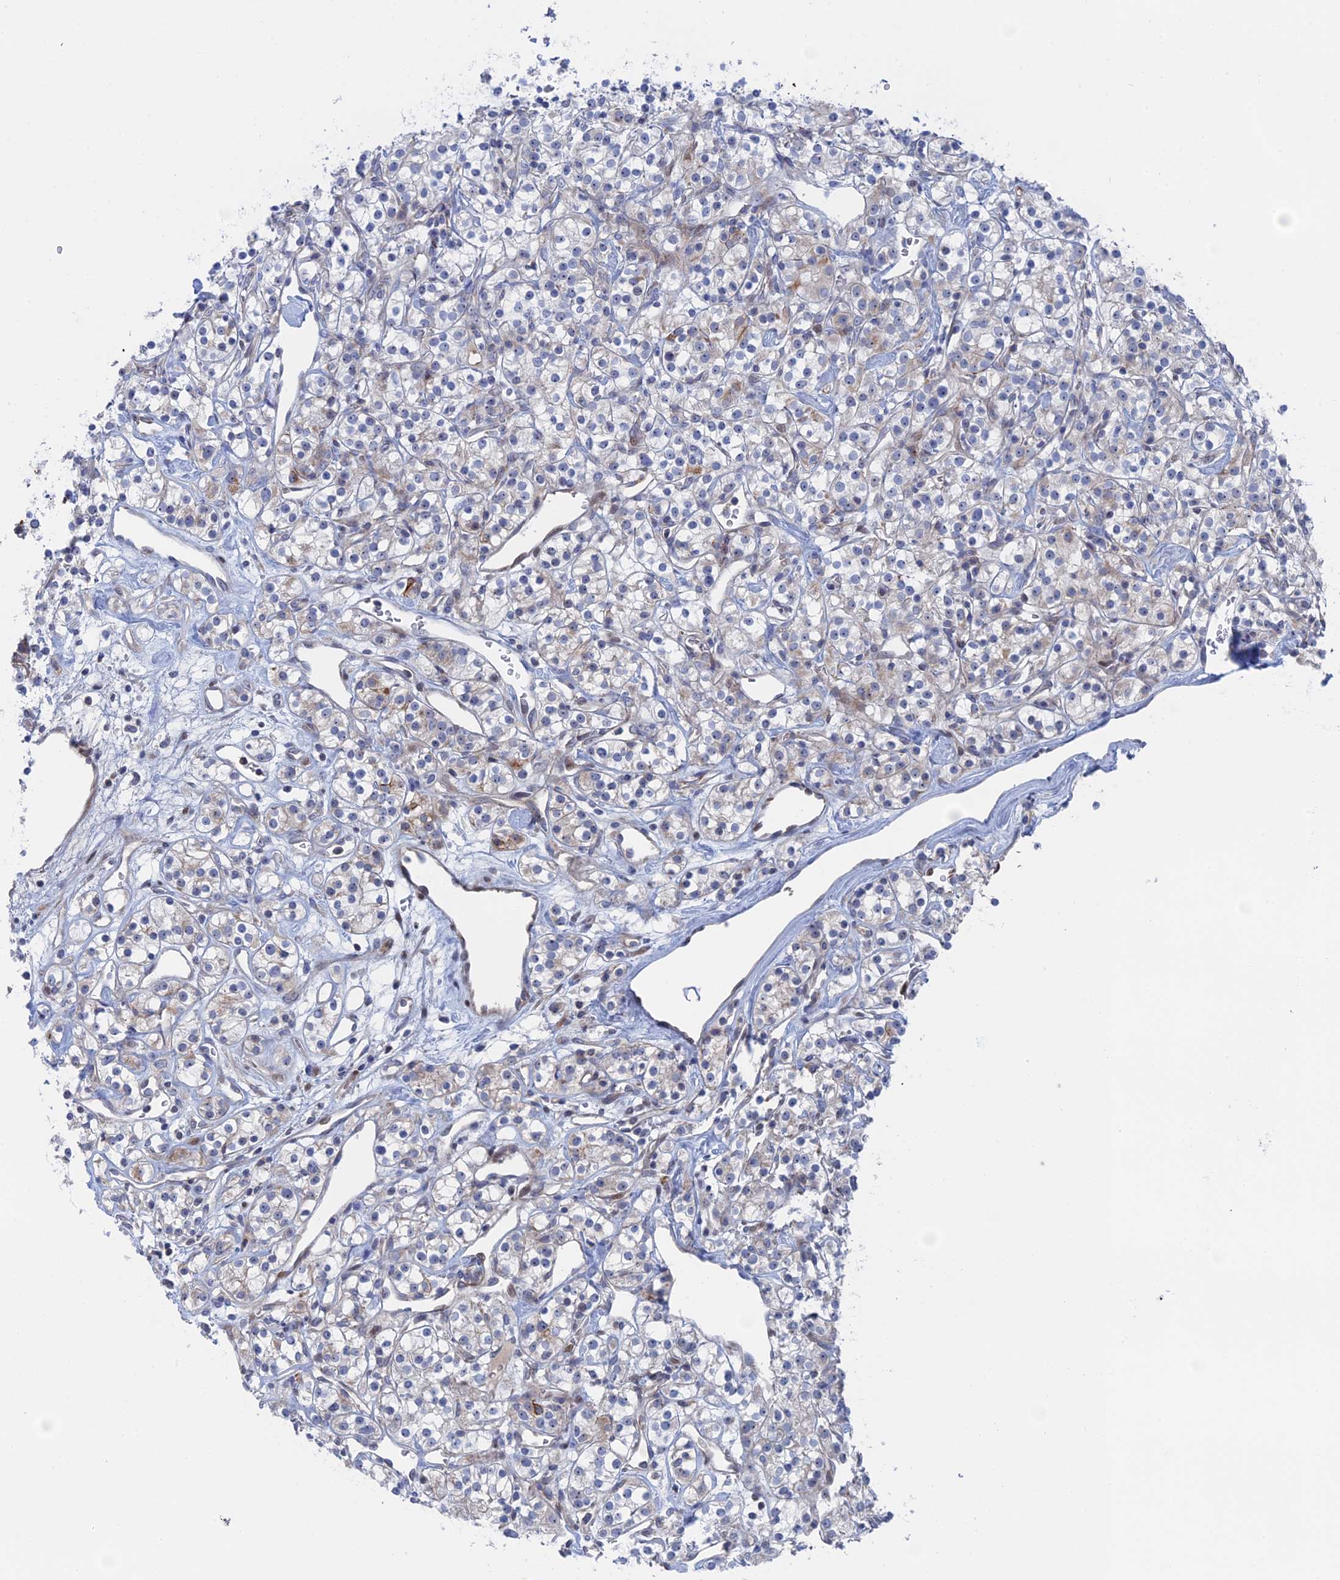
{"staining": {"intensity": "weak", "quantity": "<25%", "location": "cytoplasmic/membranous"}, "tissue": "renal cancer", "cell_type": "Tumor cells", "image_type": "cancer", "snomed": [{"axis": "morphology", "description": "Adenocarcinoma, NOS"}, {"axis": "topography", "description": "Kidney"}], "caption": "Immunohistochemical staining of human renal cancer reveals no significant positivity in tumor cells.", "gene": "IL7", "patient": {"sex": "male", "age": 77}}